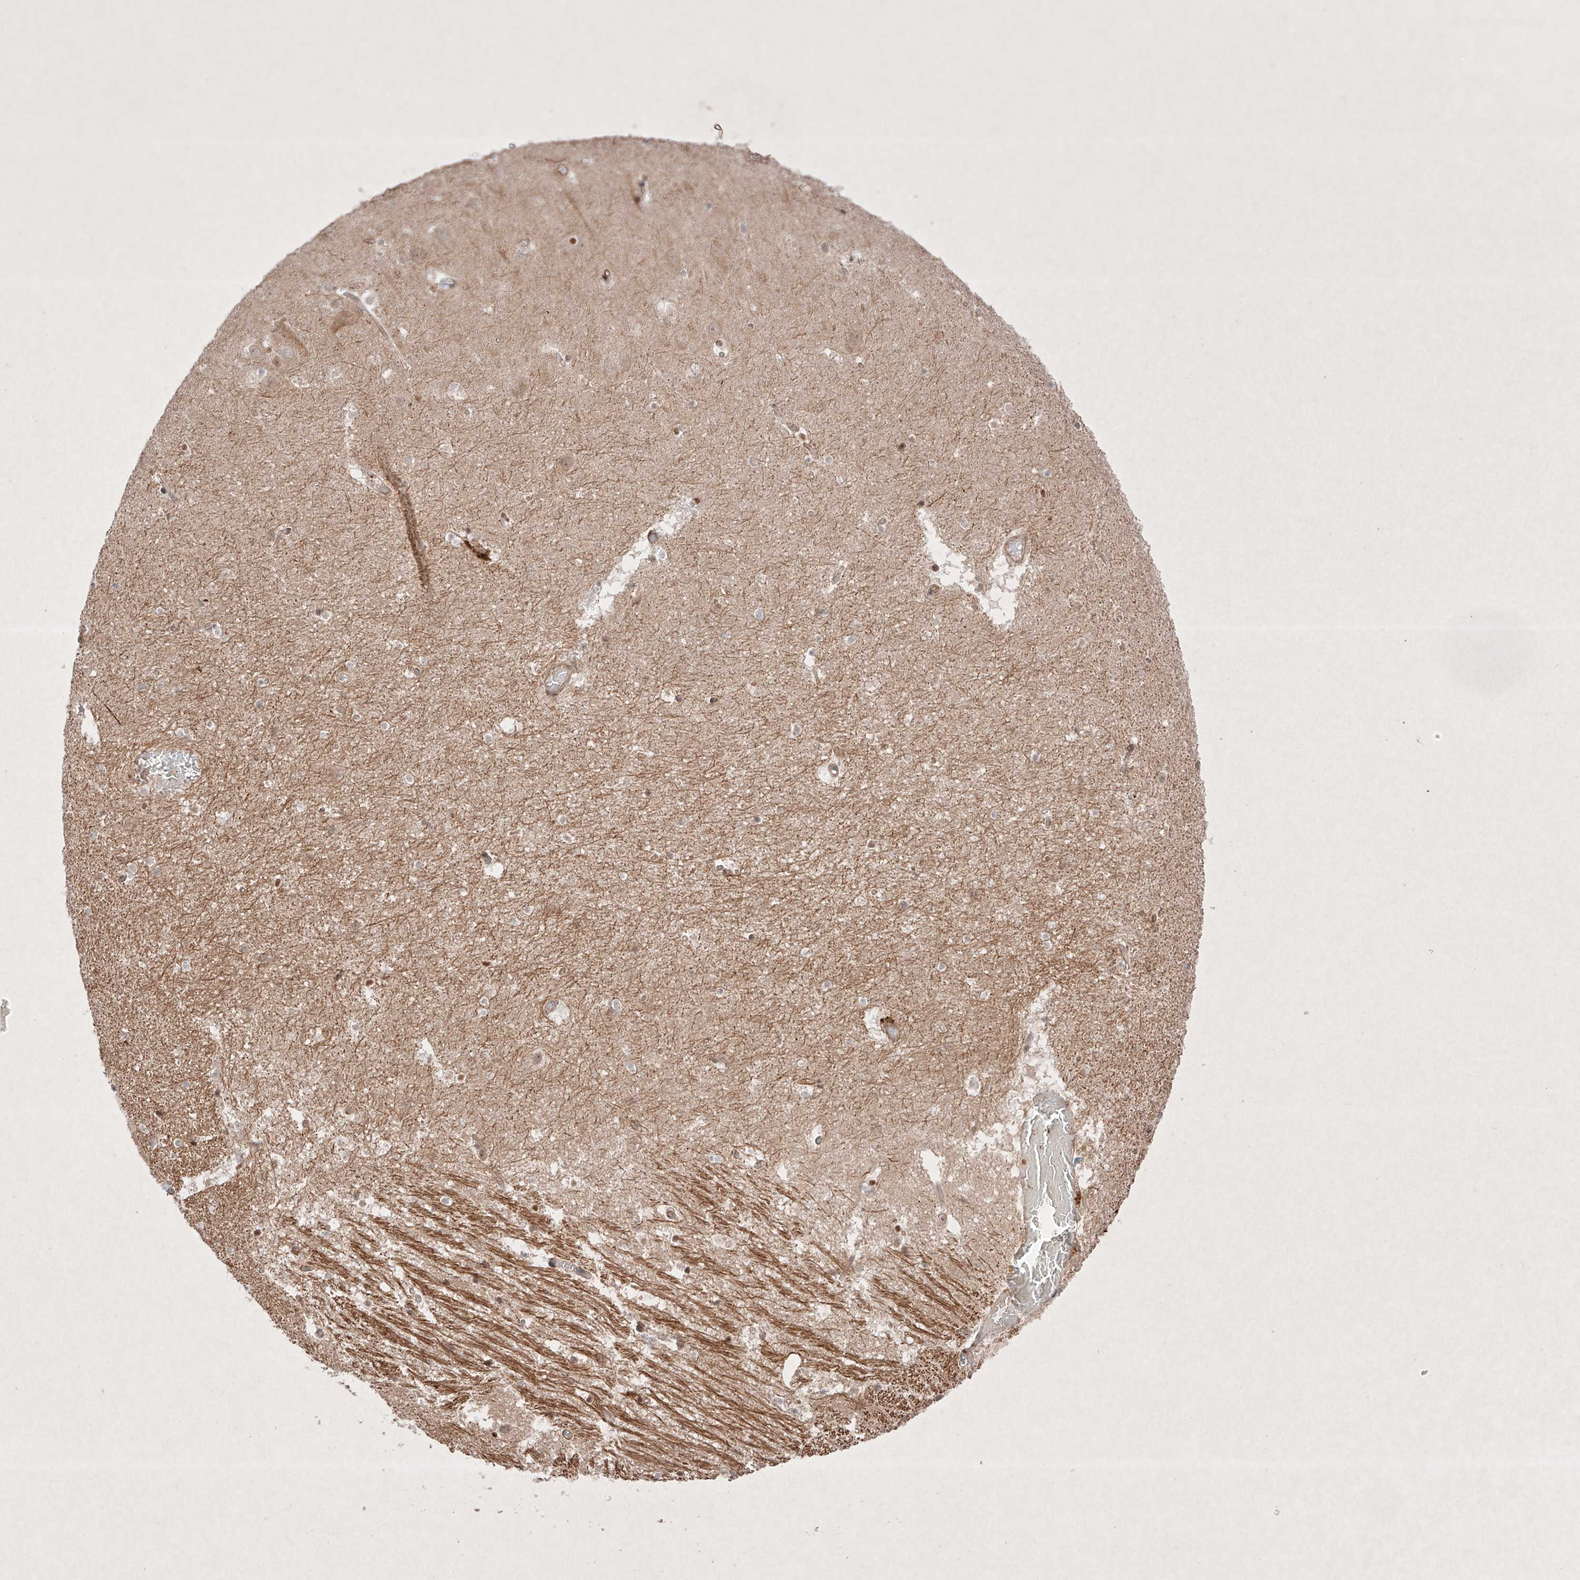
{"staining": {"intensity": "moderate", "quantity": "<25%", "location": "nuclear"}, "tissue": "hippocampus", "cell_type": "Glial cells", "image_type": "normal", "snomed": [{"axis": "morphology", "description": "Normal tissue, NOS"}, {"axis": "topography", "description": "Hippocampus"}], "caption": "This micrograph shows immunohistochemistry (IHC) staining of normal hippocampus, with low moderate nuclear staining in approximately <25% of glial cells.", "gene": "RNF31", "patient": {"sex": "female", "age": 52}}